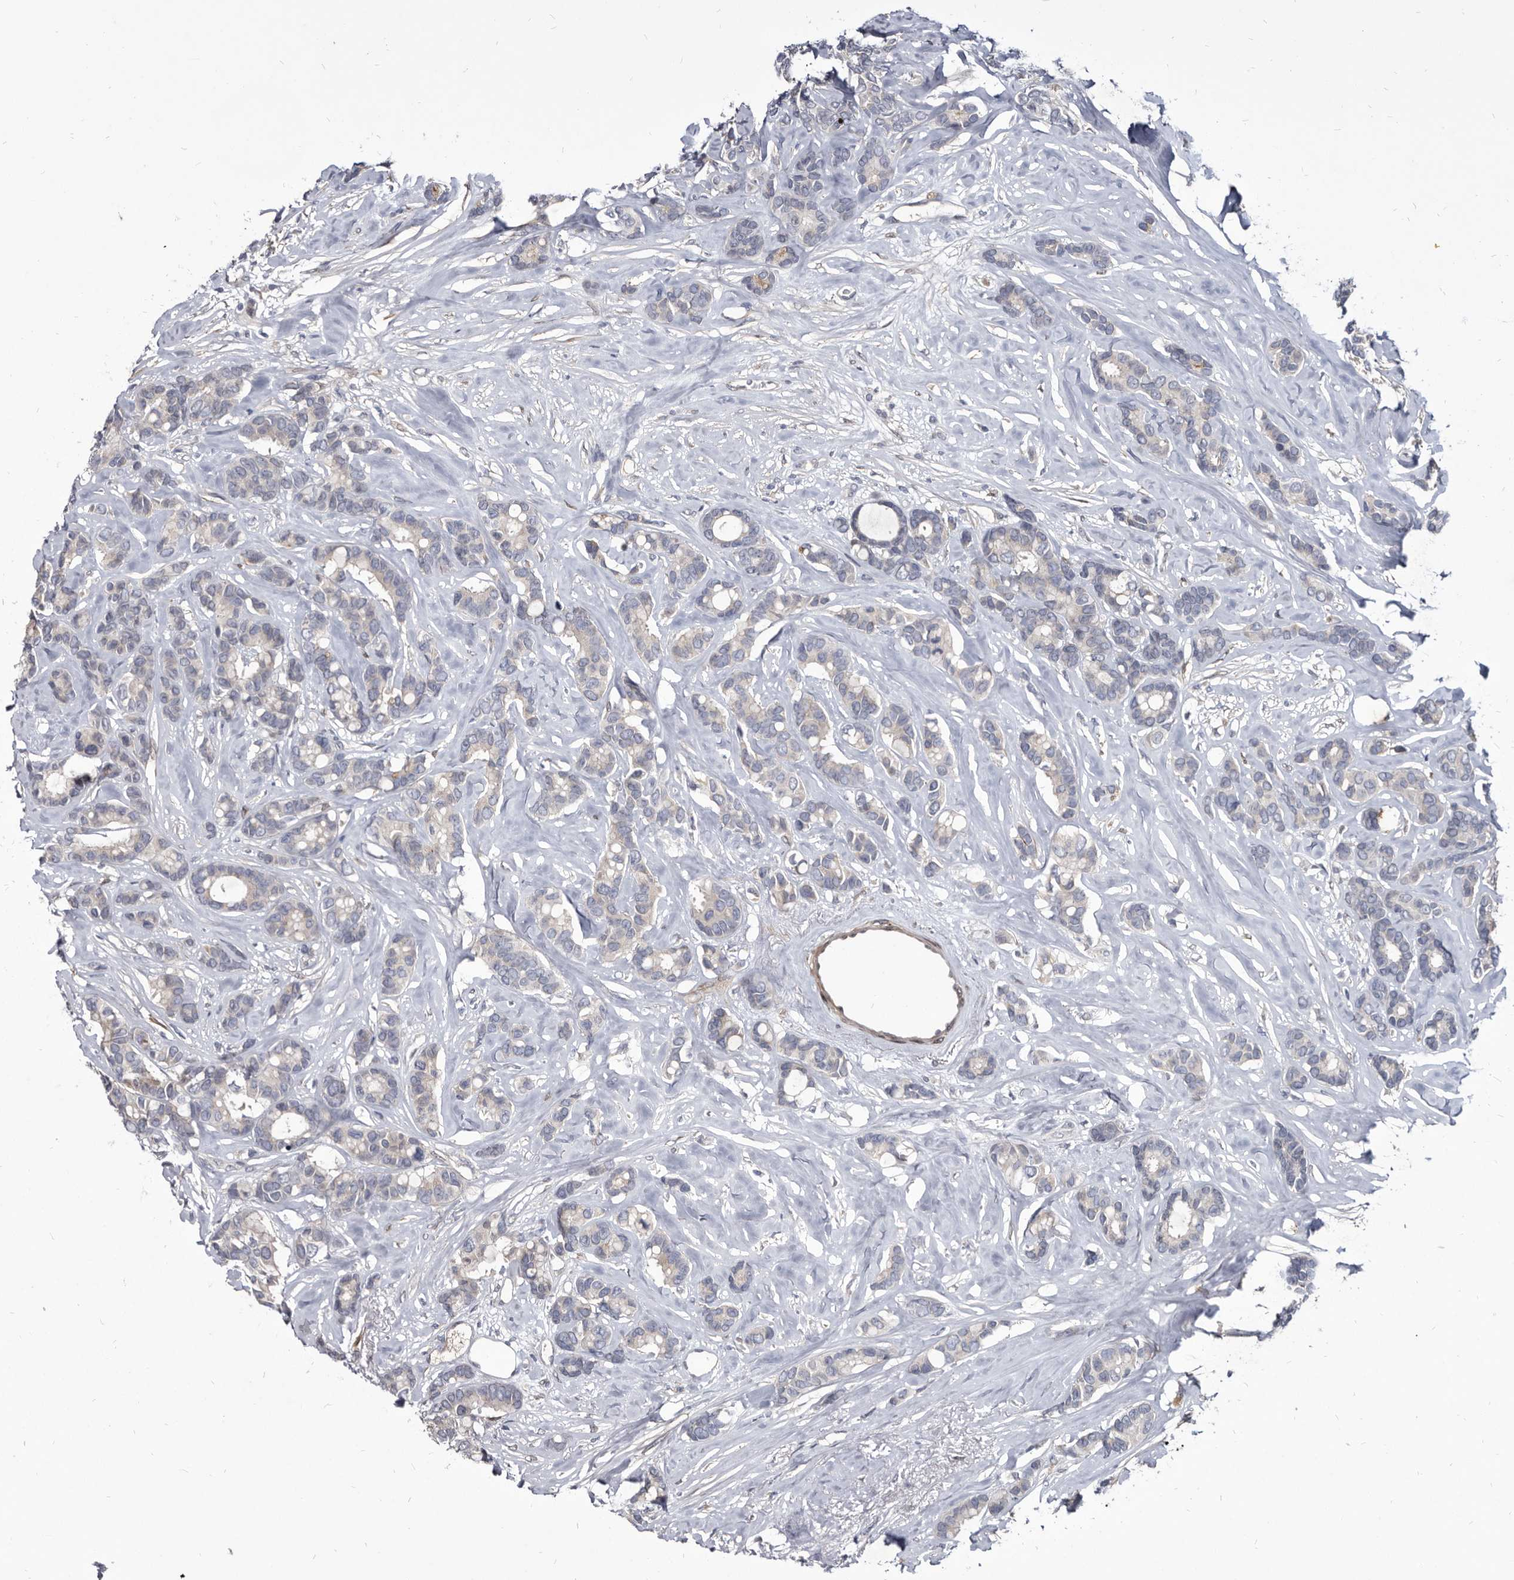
{"staining": {"intensity": "negative", "quantity": "none", "location": "none"}, "tissue": "breast cancer", "cell_type": "Tumor cells", "image_type": "cancer", "snomed": [{"axis": "morphology", "description": "Duct carcinoma"}, {"axis": "topography", "description": "Breast"}], "caption": "Human invasive ductal carcinoma (breast) stained for a protein using immunohistochemistry (IHC) reveals no positivity in tumor cells.", "gene": "PROM1", "patient": {"sex": "female", "age": 87}}